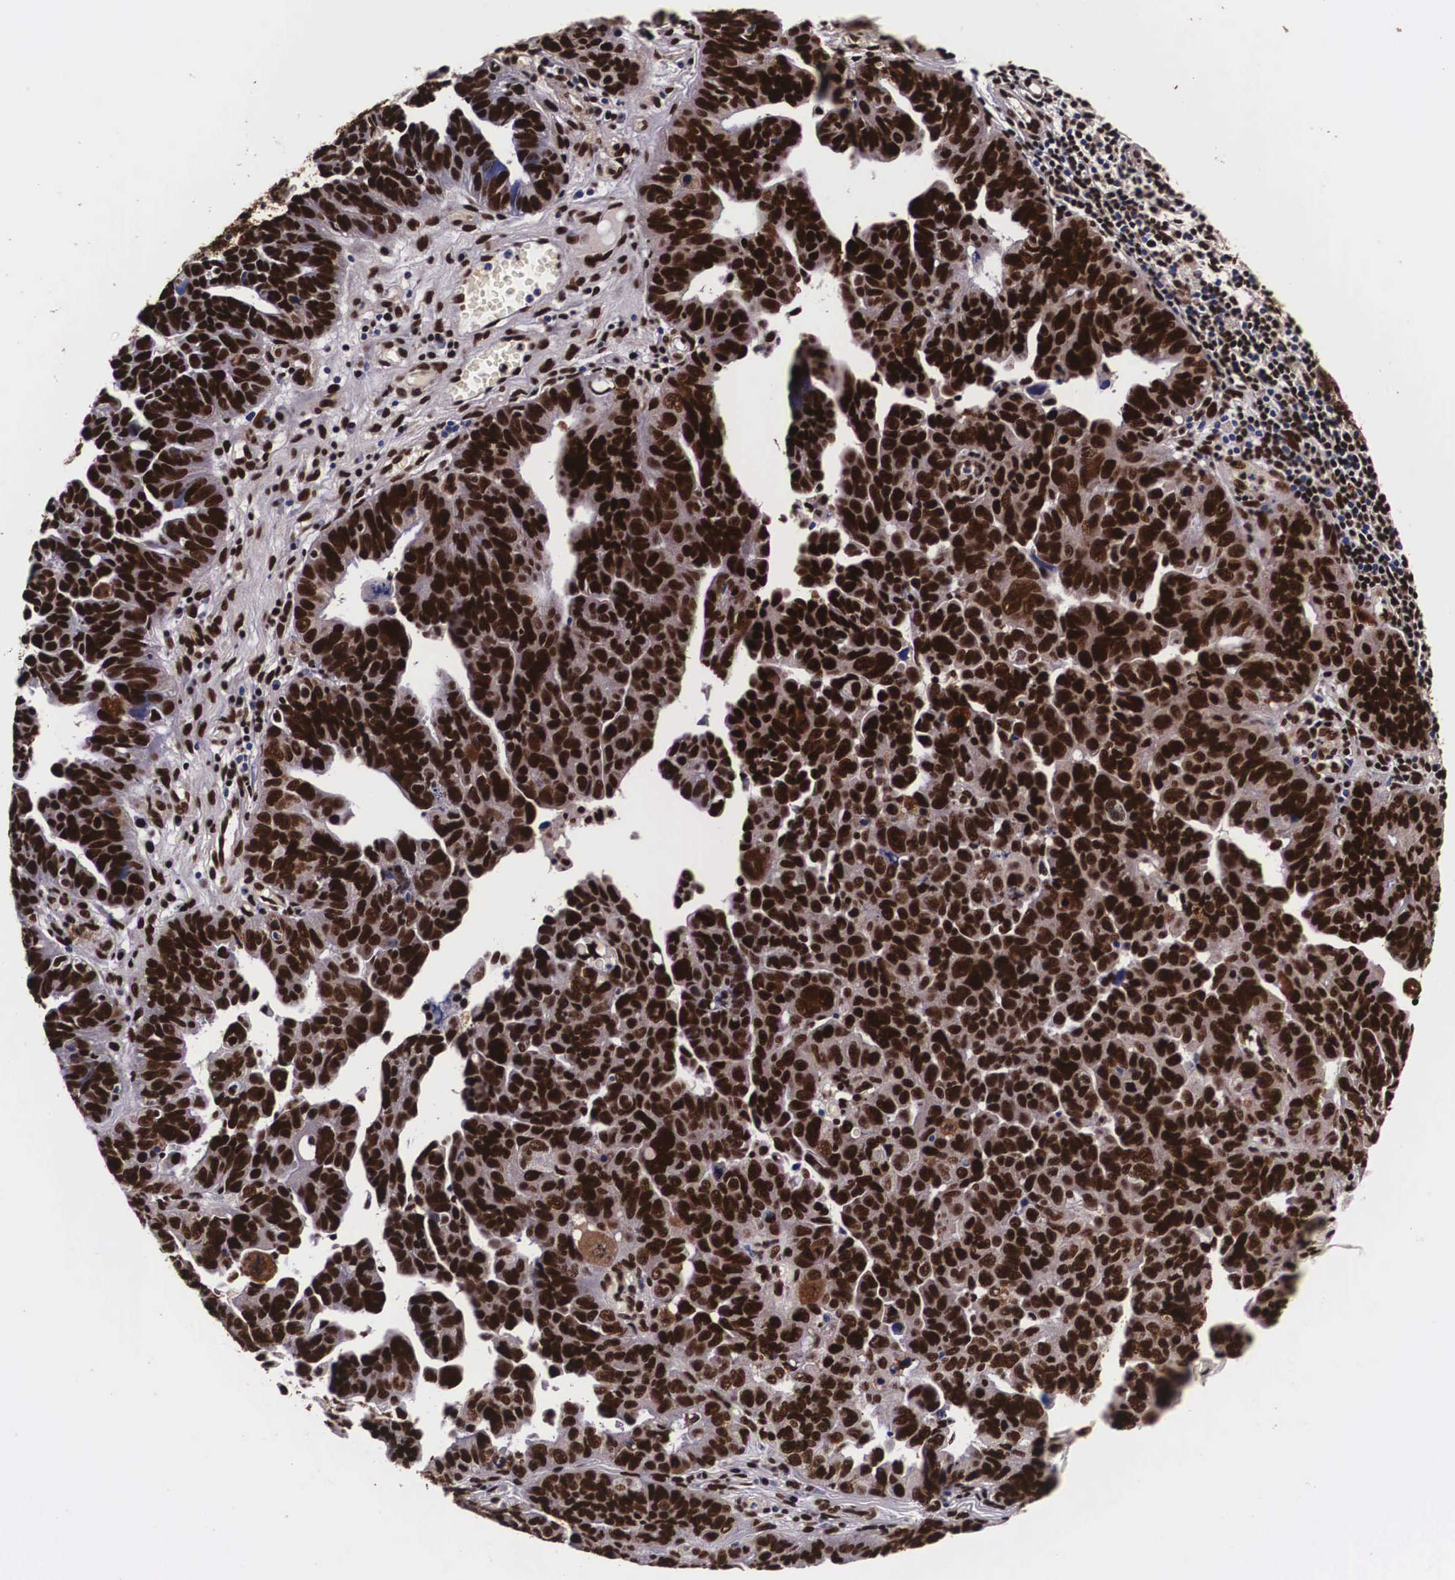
{"staining": {"intensity": "strong", "quantity": ">75%", "location": "cytoplasmic/membranous,nuclear"}, "tissue": "ovarian cancer", "cell_type": "Tumor cells", "image_type": "cancer", "snomed": [{"axis": "morphology", "description": "Cystadenocarcinoma, serous, NOS"}, {"axis": "topography", "description": "Ovary"}], "caption": "Immunohistochemical staining of human ovarian serous cystadenocarcinoma reveals high levels of strong cytoplasmic/membranous and nuclear protein expression in approximately >75% of tumor cells.", "gene": "PABPN1", "patient": {"sex": "female", "age": 64}}